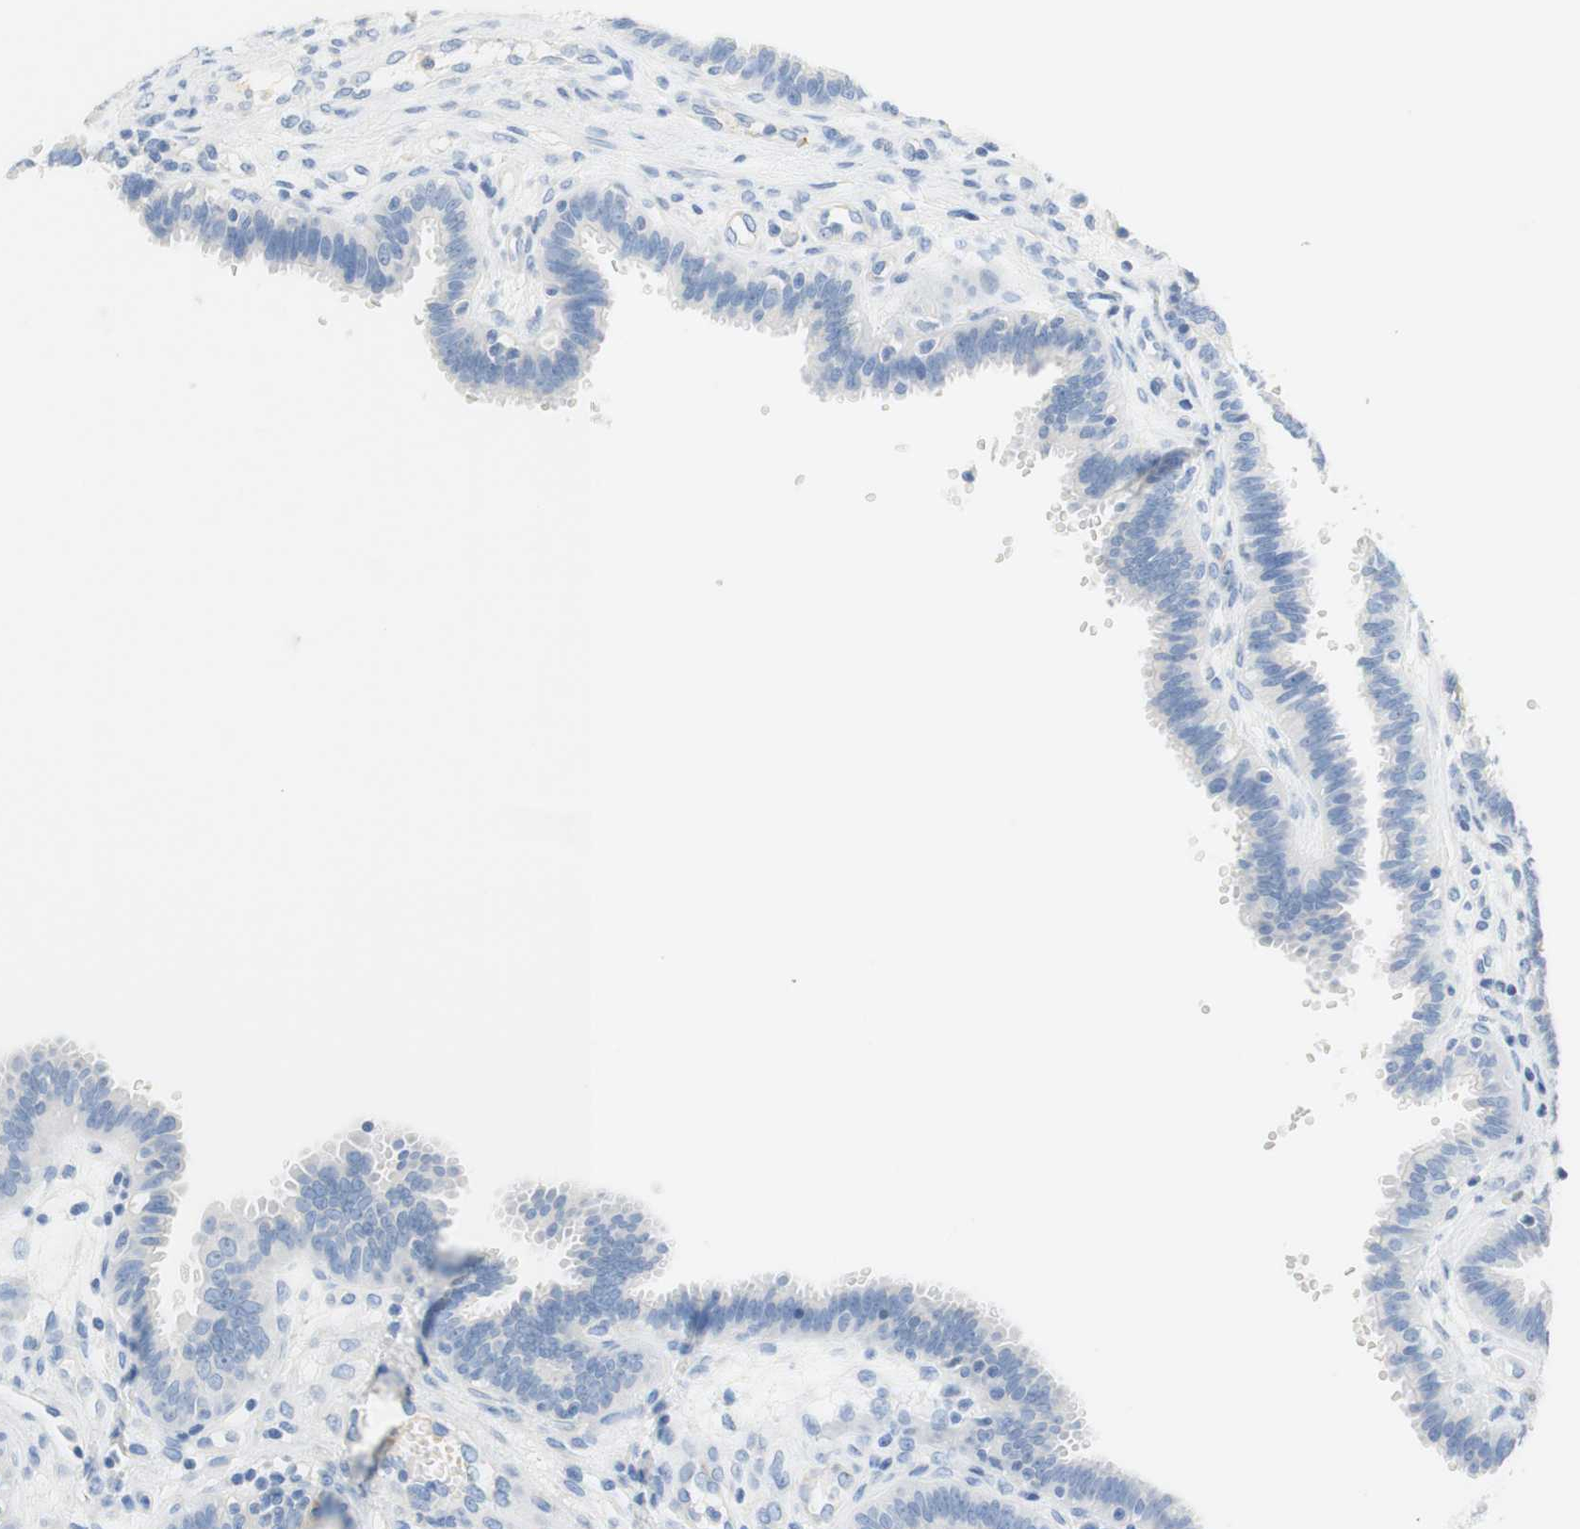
{"staining": {"intensity": "negative", "quantity": "none", "location": "none"}, "tissue": "fallopian tube", "cell_type": "Glandular cells", "image_type": "normal", "snomed": [{"axis": "morphology", "description": "Normal tissue, NOS"}, {"axis": "topography", "description": "Fallopian tube"}], "caption": "IHC of unremarkable human fallopian tube displays no staining in glandular cells. Brightfield microscopy of IHC stained with DAB (brown) and hematoxylin (blue), captured at high magnification.", "gene": "CEACAM1", "patient": {"sex": "female", "age": 32}}